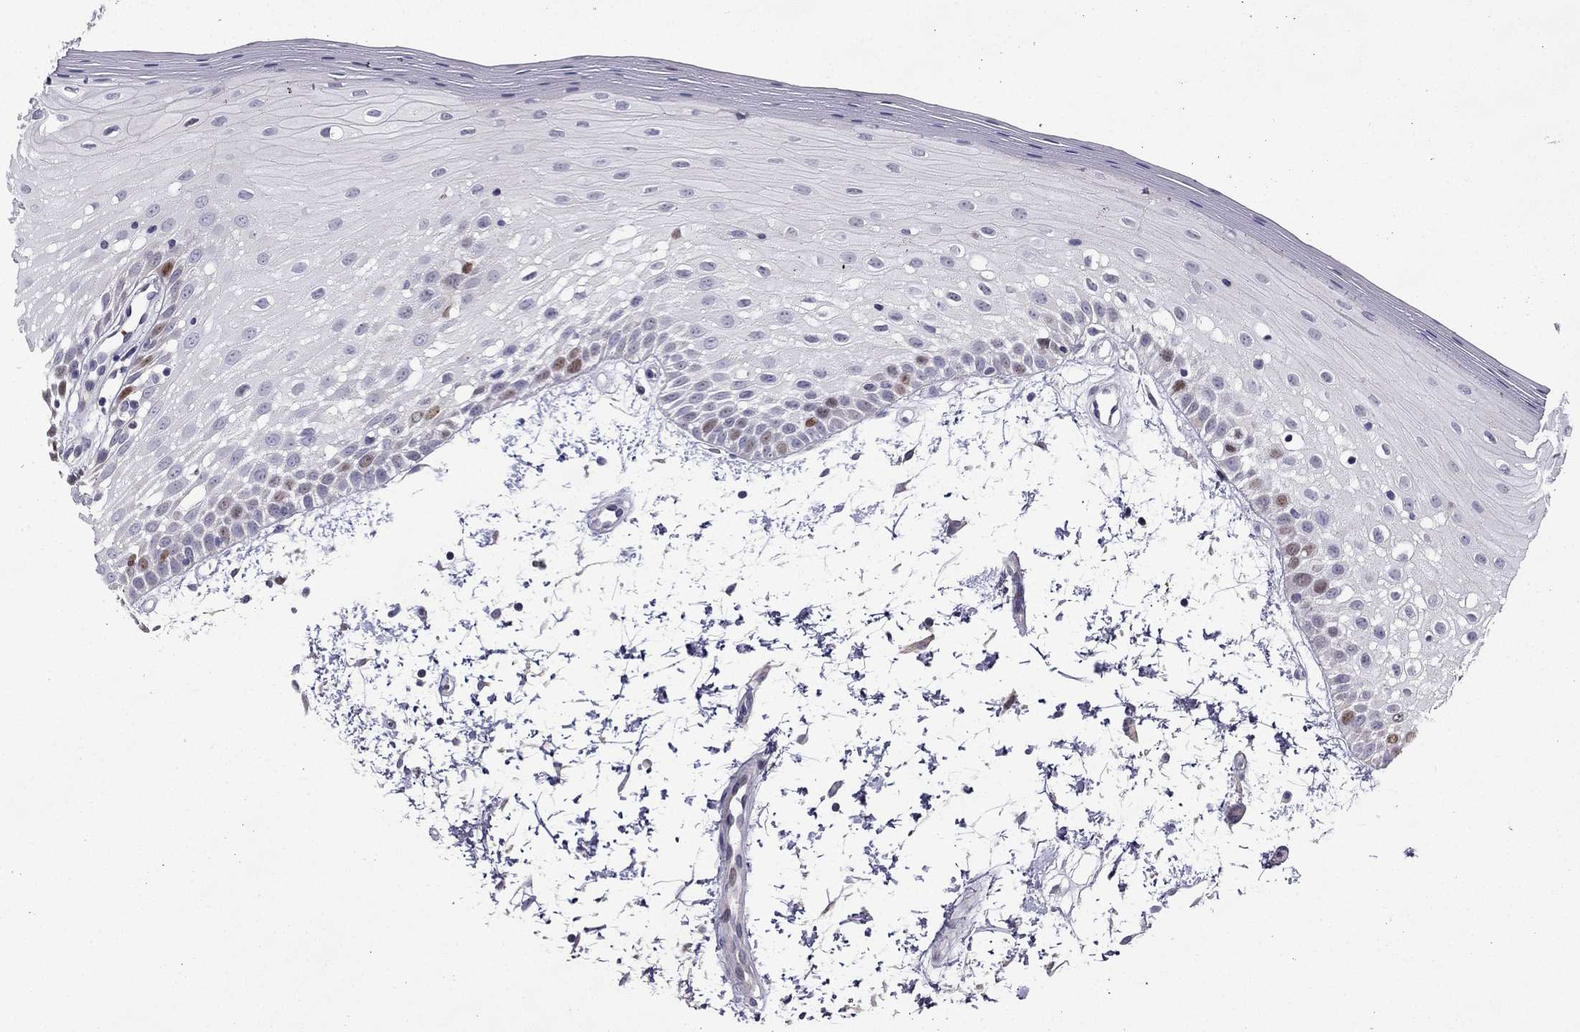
{"staining": {"intensity": "moderate", "quantity": "<25%", "location": "nuclear"}, "tissue": "oral mucosa", "cell_type": "Squamous epithelial cells", "image_type": "normal", "snomed": [{"axis": "morphology", "description": "Normal tissue, NOS"}, {"axis": "morphology", "description": "Squamous cell carcinoma, NOS"}, {"axis": "topography", "description": "Oral tissue"}, {"axis": "topography", "description": "Head-Neck"}], "caption": "A brown stain highlights moderate nuclear positivity of a protein in squamous epithelial cells of unremarkable human oral mucosa. (Stains: DAB (3,3'-diaminobenzidine) in brown, nuclei in blue, Microscopy: brightfield microscopy at high magnification).", "gene": "UHRF1", "patient": {"sex": "female", "age": 75}}